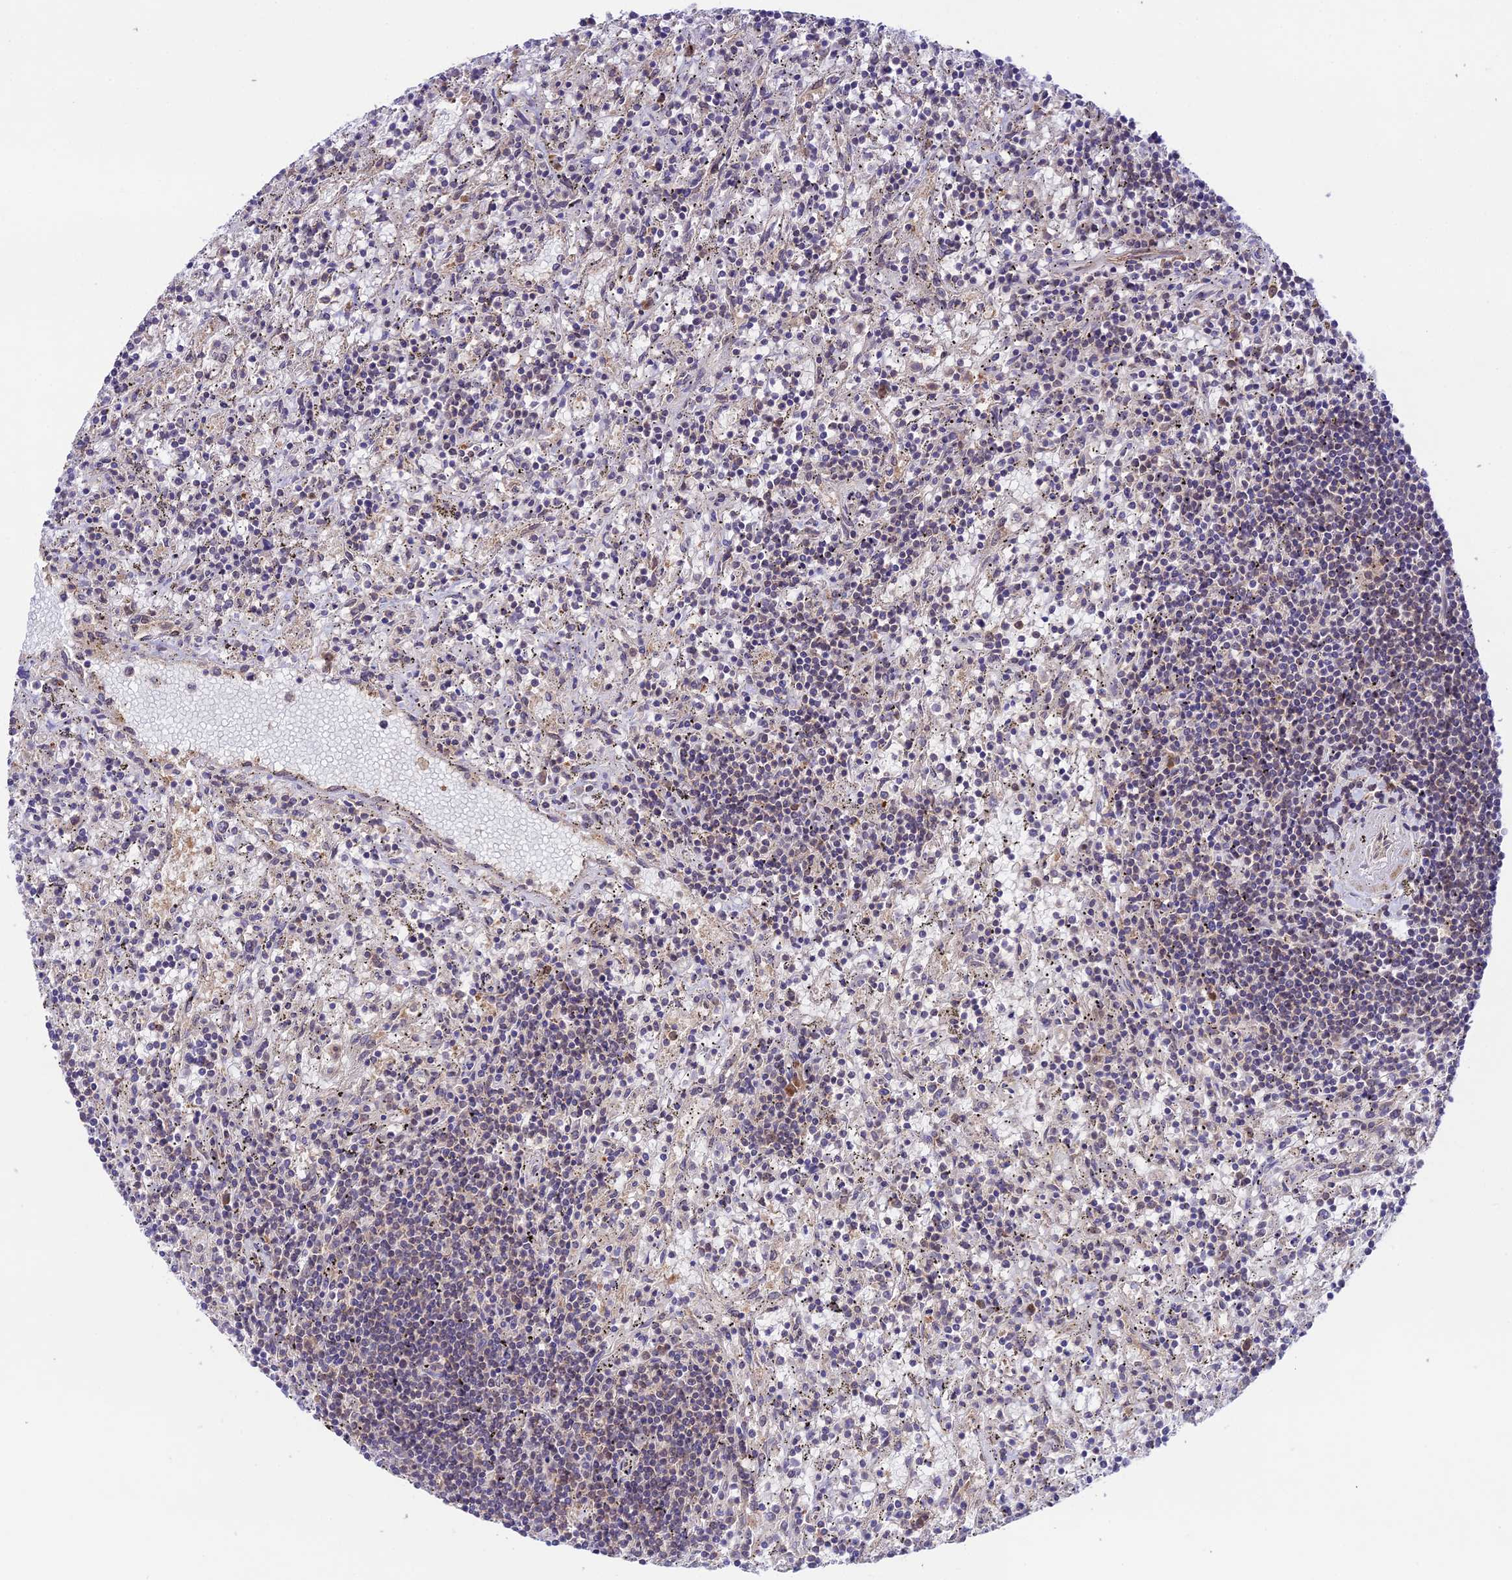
{"staining": {"intensity": "negative", "quantity": "none", "location": "none"}, "tissue": "lymphoma", "cell_type": "Tumor cells", "image_type": "cancer", "snomed": [{"axis": "morphology", "description": "Malignant lymphoma, non-Hodgkin's type, Low grade"}, {"axis": "topography", "description": "Spleen"}], "caption": "Immunohistochemistry micrograph of neoplastic tissue: human low-grade malignant lymphoma, non-Hodgkin's type stained with DAB shows no significant protein positivity in tumor cells. Brightfield microscopy of IHC stained with DAB (3,3'-diaminobenzidine) (brown) and hematoxylin (blue), captured at high magnification.", "gene": "TRIM40", "patient": {"sex": "male", "age": 76}}